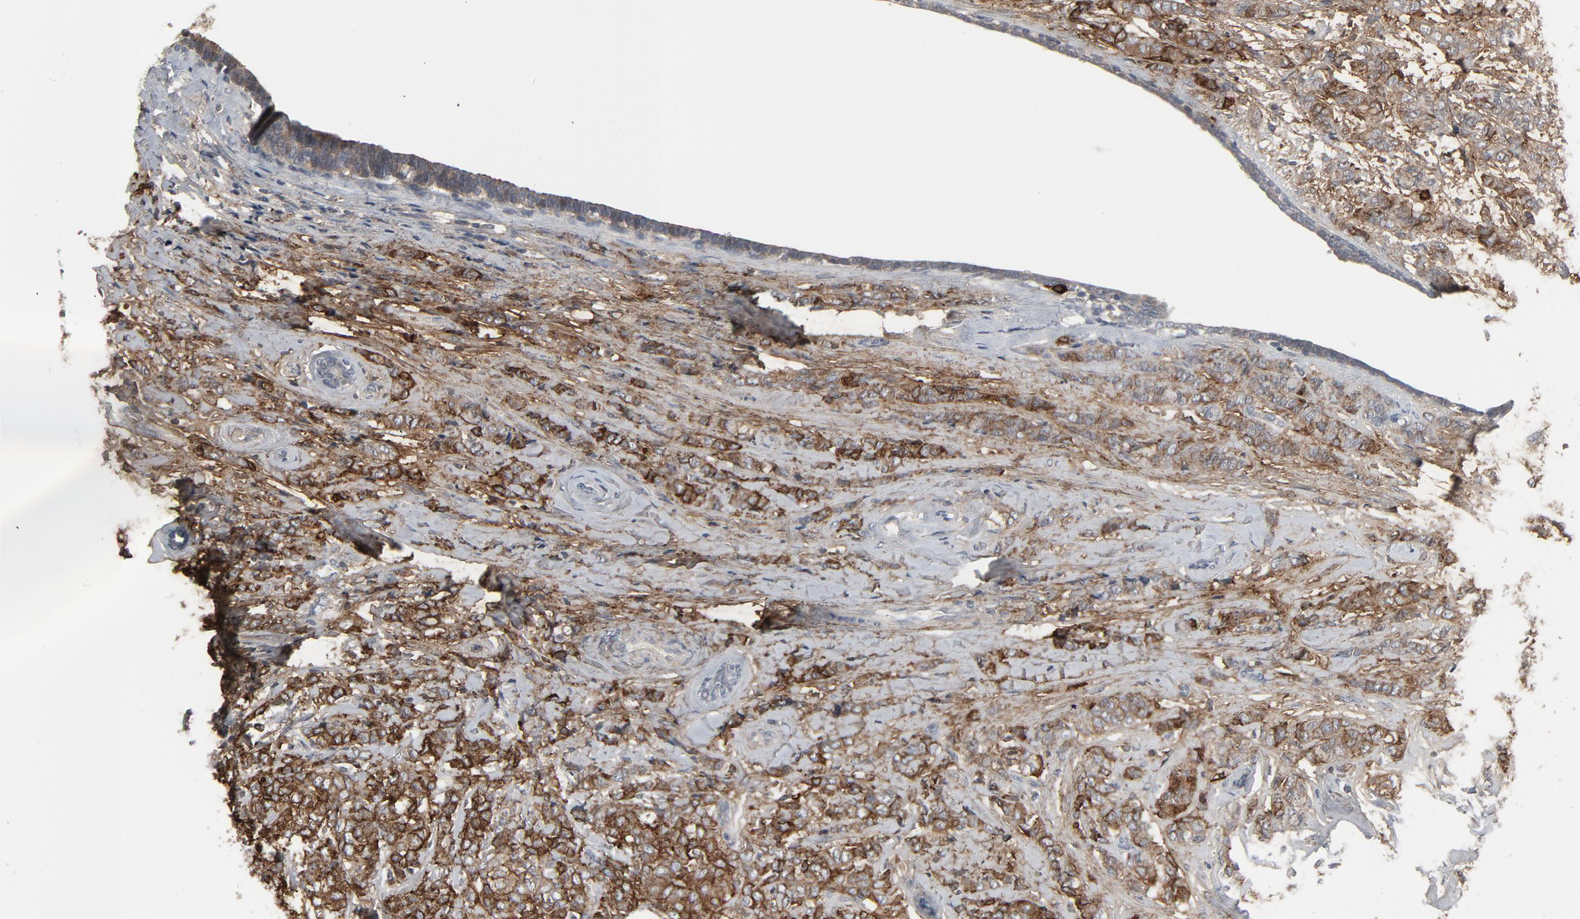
{"staining": {"intensity": "moderate", "quantity": "25%-75%", "location": "cytoplasmic/membranous"}, "tissue": "breast cancer", "cell_type": "Tumor cells", "image_type": "cancer", "snomed": [{"axis": "morphology", "description": "Lobular carcinoma"}, {"axis": "topography", "description": "Breast"}], "caption": "DAB (3,3'-diaminobenzidine) immunohistochemical staining of lobular carcinoma (breast) exhibits moderate cytoplasmic/membranous protein expression in about 25%-75% of tumor cells. The staining was performed using DAB to visualize the protein expression in brown, while the nuclei were stained in blue with hematoxylin (Magnification: 20x).", "gene": "PDZD4", "patient": {"sex": "female", "age": 60}}